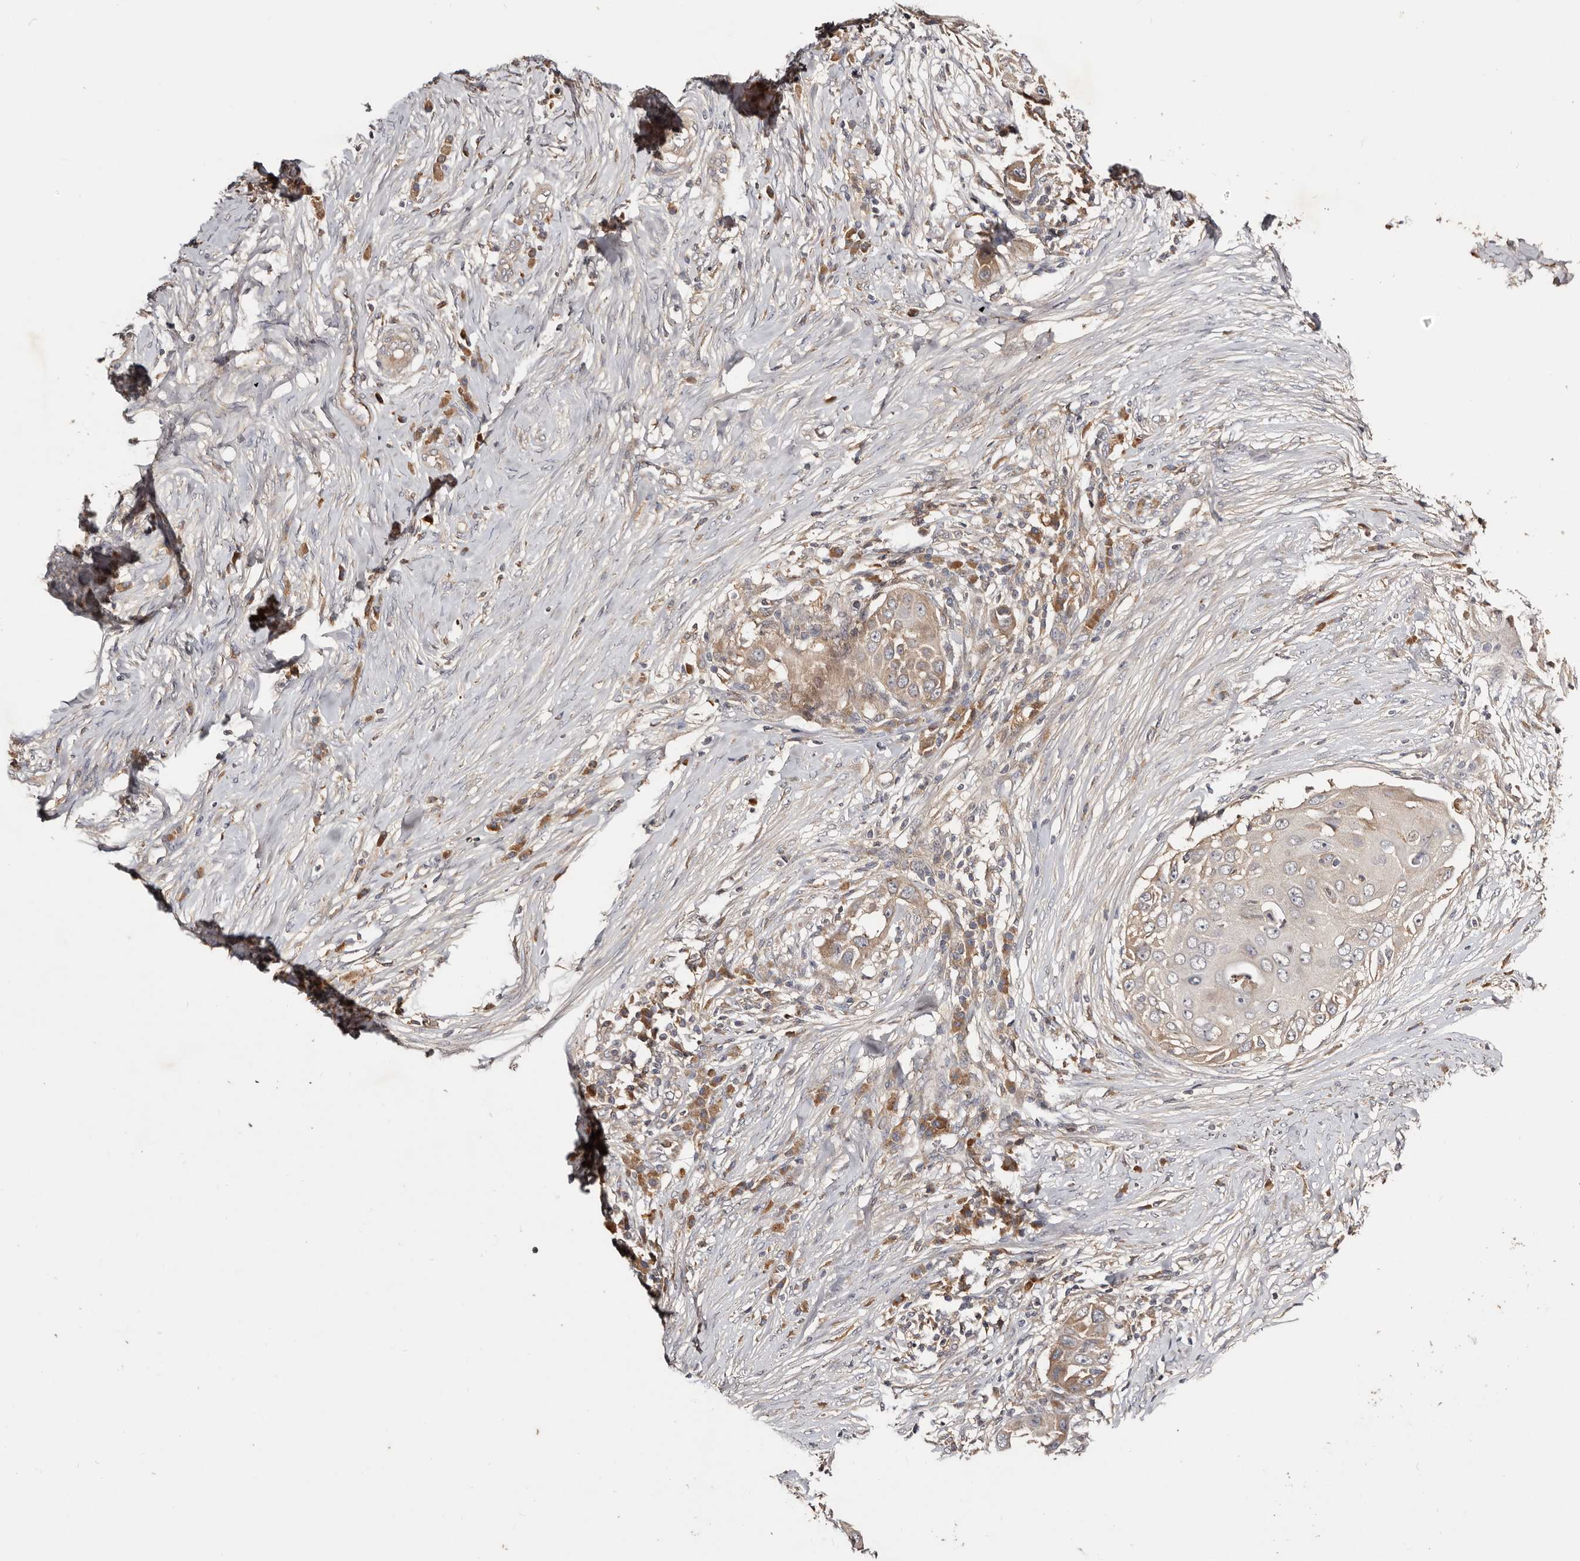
{"staining": {"intensity": "weak", "quantity": "25%-75%", "location": "cytoplasmic/membranous"}, "tissue": "skin cancer", "cell_type": "Tumor cells", "image_type": "cancer", "snomed": [{"axis": "morphology", "description": "Squamous cell carcinoma, NOS"}, {"axis": "topography", "description": "Skin"}], "caption": "DAB immunohistochemical staining of human skin cancer (squamous cell carcinoma) exhibits weak cytoplasmic/membranous protein positivity in about 25%-75% of tumor cells. (DAB (3,3'-diaminobenzidine) IHC, brown staining for protein, blue staining for nuclei).", "gene": "PKIB", "patient": {"sex": "female", "age": 44}}